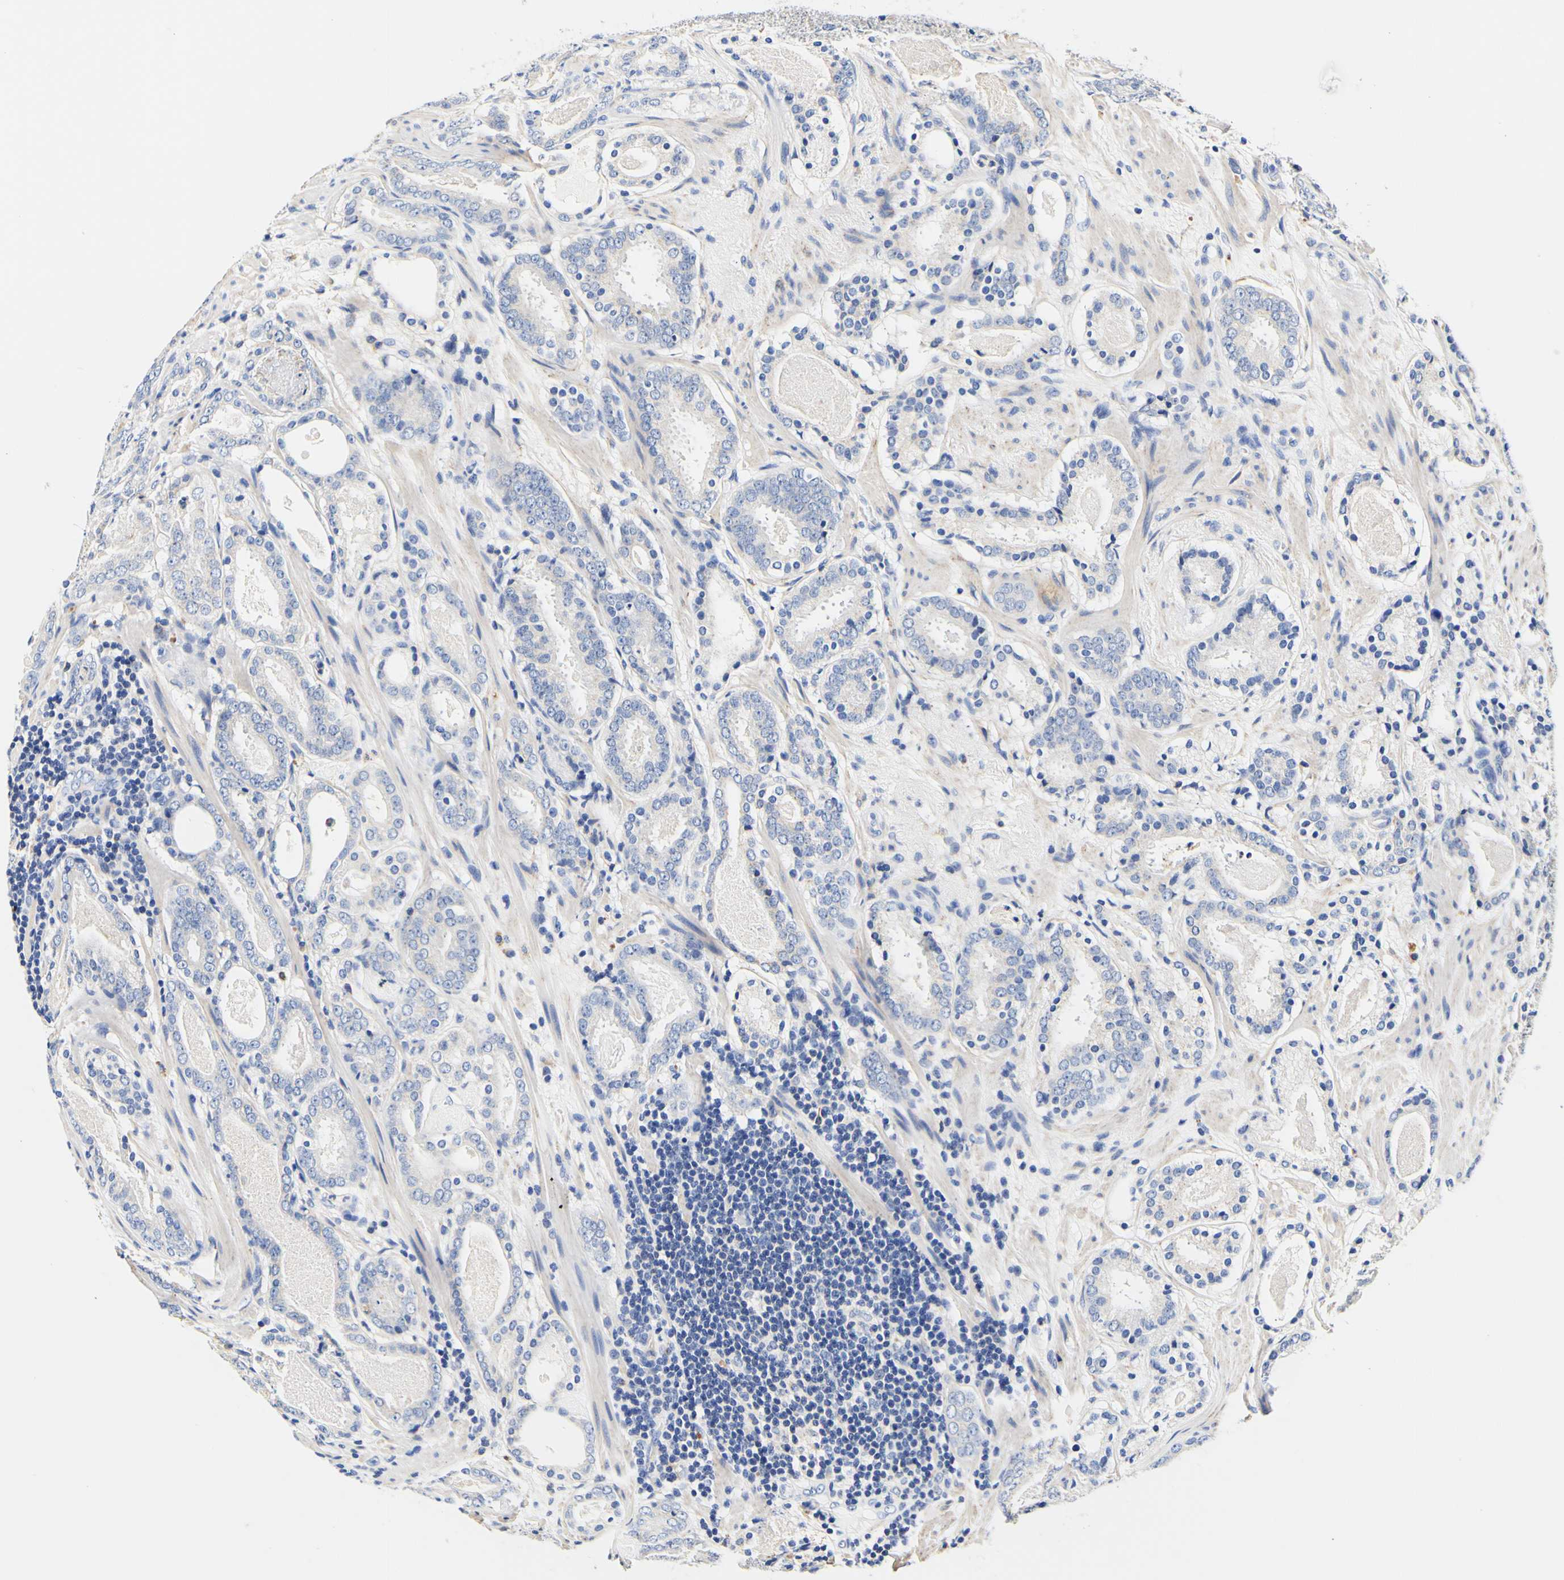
{"staining": {"intensity": "negative", "quantity": "none", "location": "none"}, "tissue": "prostate cancer", "cell_type": "Tumor cells", "image_type": "cancer", "snomed": [{"axis": "morphology", "description": "Adenocarcinoma, Low grade"}, {"axis": "topography", "description": "Prostate"}], "caption": "Immunohistochemistry (IHC) of adenocarcinoma (low-grade) (prostate) reveals no expression in tumor cells.", "gene": "CAMK4", "patient": {"sex": "male", "age": 69}}